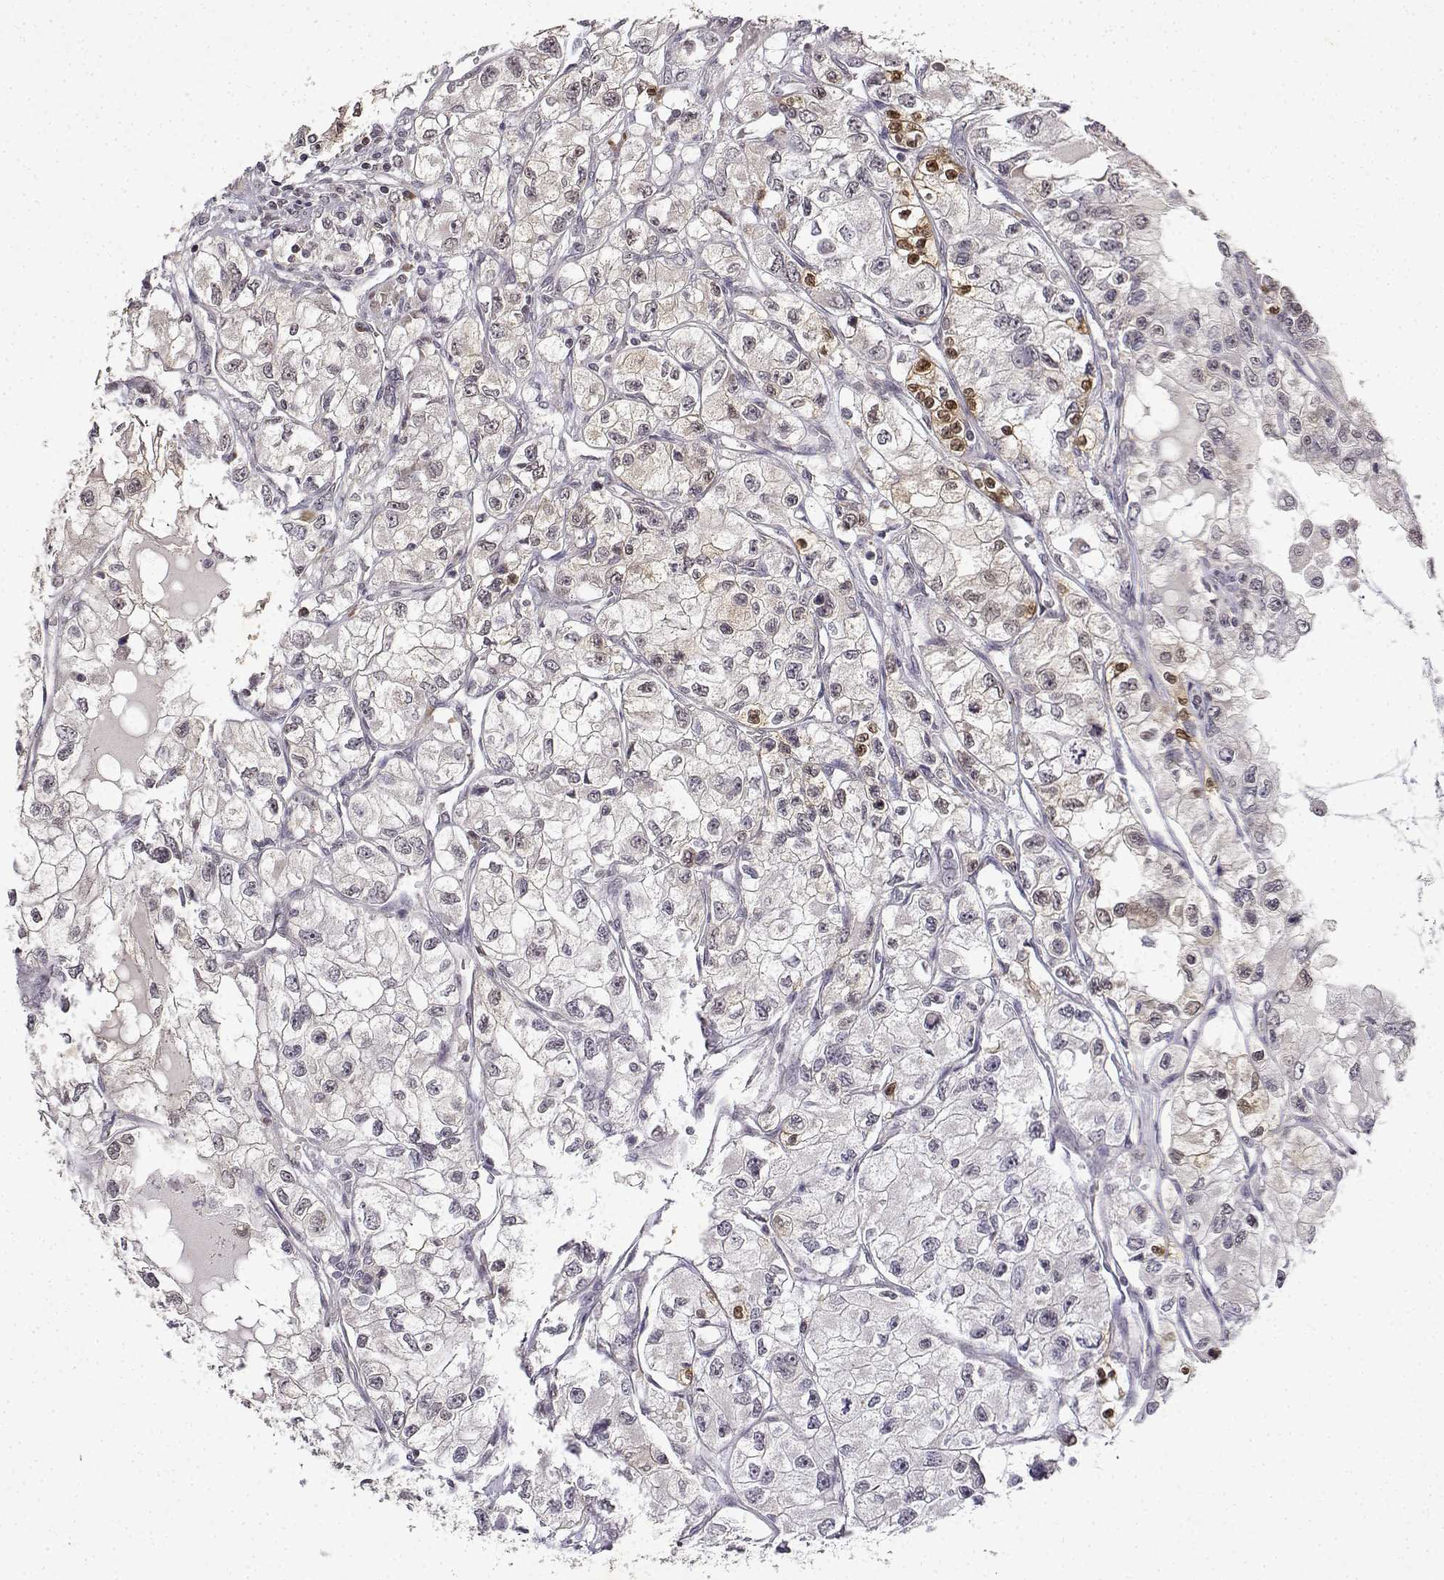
{"staining": {"intensity": "negative", "quantity": "none", "location": "none"}, "tissue": "renal cancer", "cell_type": "Tumor cells", "image_type": "cancer", "snomed": [{"axis": "morphology", "description": "Adenocarcinoma, NOS"}, {"axis": "topography", "description": "Kidney"}], "caption": "Renal cancer (adenocarcinoma) was stained to show a protein in brown. There is no significant staining in tumor cells.", "gene": "BDNF", "patient": {"sex": "female", "age": 59}}